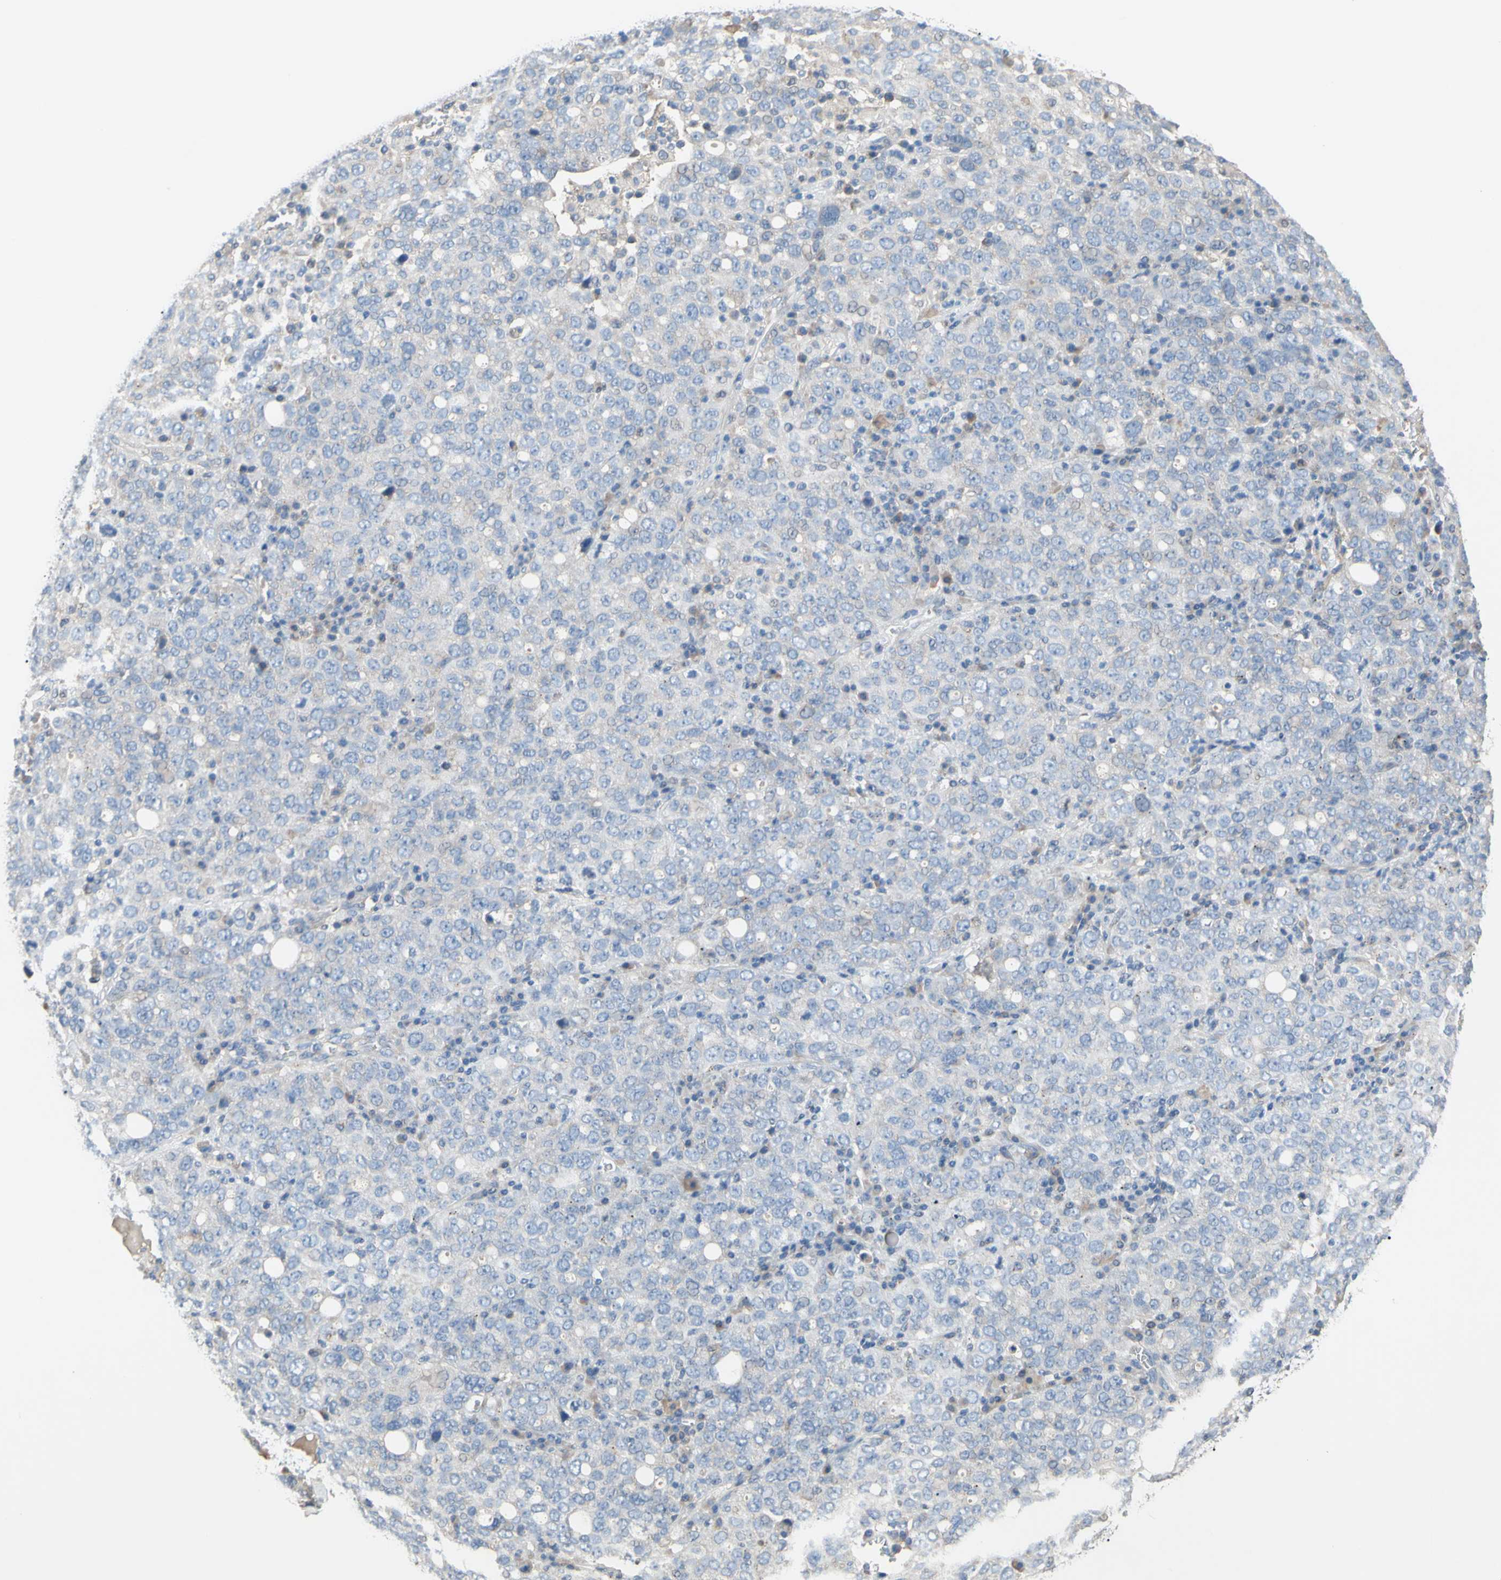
{"staining": {"intensity": "negative", "quantity": "none", "location": "none"}, "tissue": "ovarian cancer", "cell_type": "Tumor cells", "image_type": "cancer", "snomed": [{"axis": "morphology", "description": "Carcinoma, endometroid"}, {"axis": "topography", "description": "Ovary"}], "caption": "High power microscopy image of an IHC micrograph of ovarian cancer (endometroid carcinoma), revealing no significant expression in tumor cells. (DAB immunohistochemistry visualized using brightfield microscopy, high magnification).", "gene": "TMEM59L", "patient": {"sex": "female", "age": 62}}